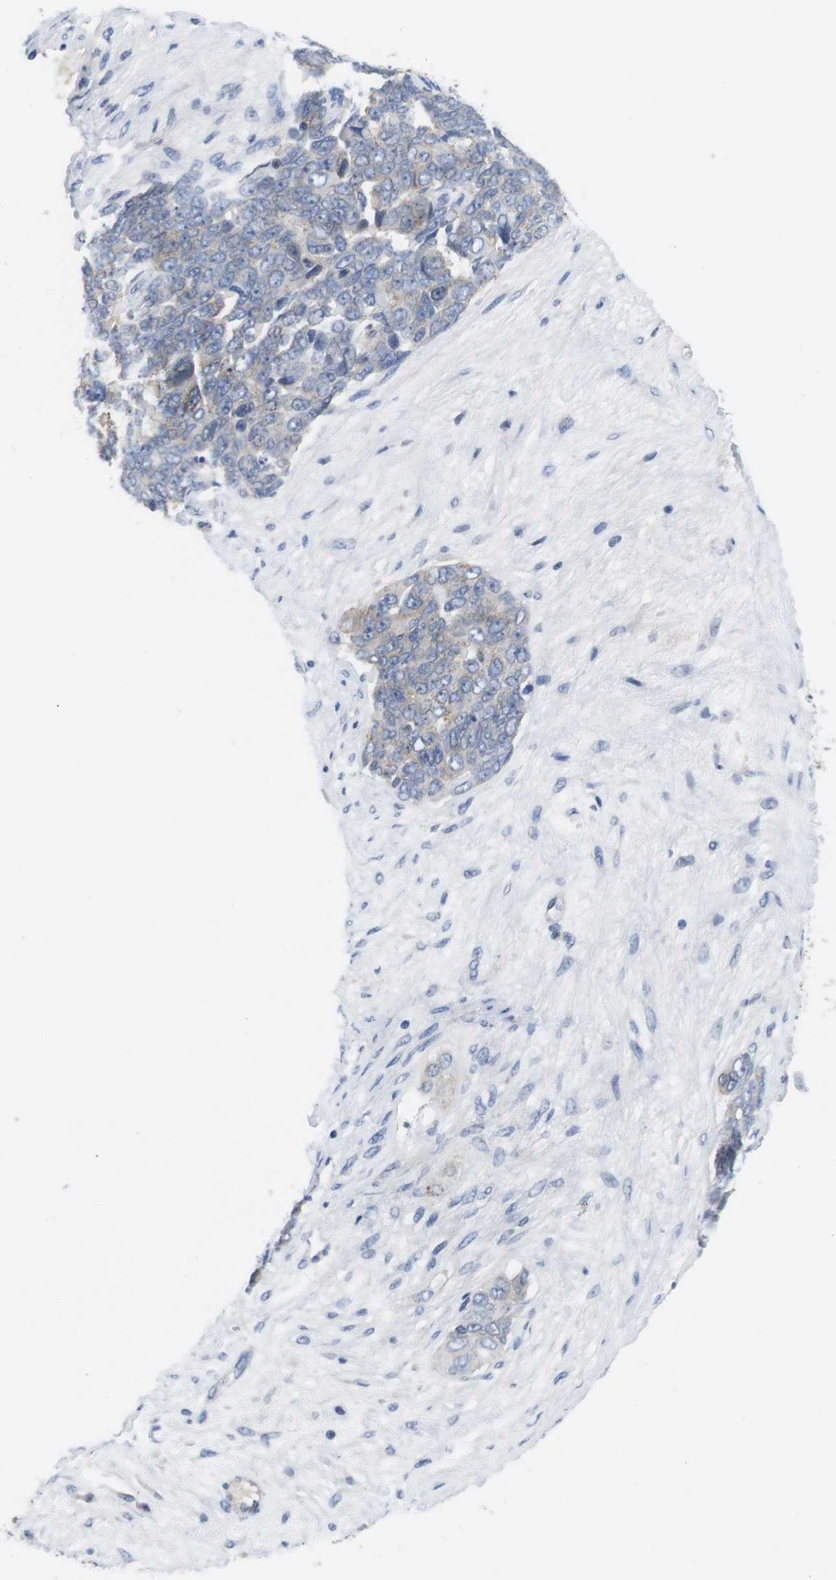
{"staining": {"intensity": "moderate", "quantity": "<25%", "location": "cytoplasmic/membranous"}, "tissue": "ovarian cancer", "cell_type": "Tumor cells", "image_type": "cancer", "snomed": [{"axis": "morphology", "description": "Carcinoma, endometroid"}, {"axis": "topography", "description": "Ovary"}], "caption": "Protein staining of endometroid carcinoma (ovarian) tissue shows moderate cytoplasmic/membranous expression in about <25% of tumor cells. The protein is stained brown, and the nuclei are stained in blue (DAB (3,3'-diaminobenzidine) IHC with brightfield microscopy, high magnification).", "gene": "SCRIB", "patient": {"sex": "female", "age": 51}}